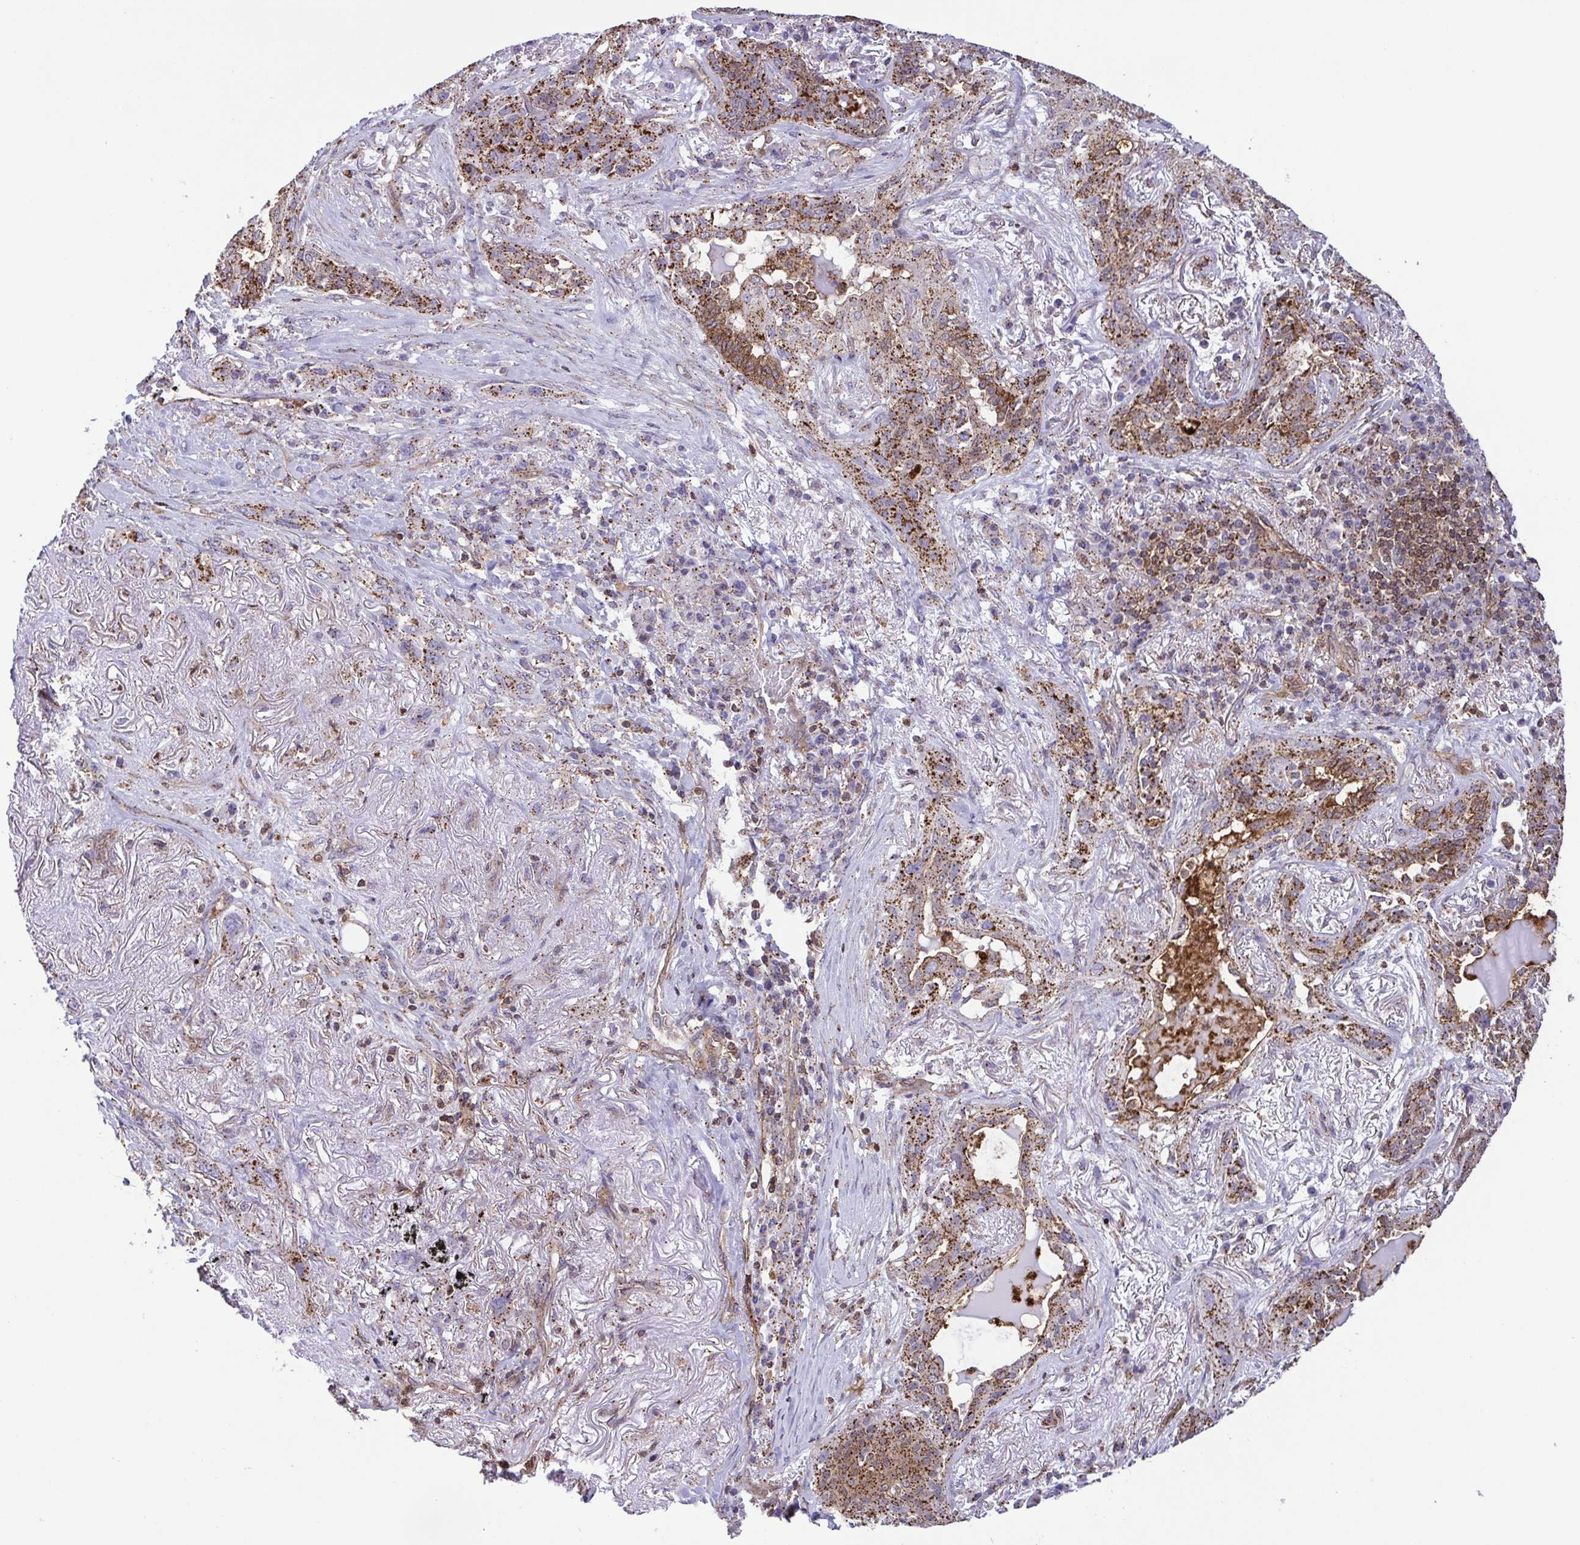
{"staining": {"intensity": "moderate", "quantity": ">75%", "location": "cytoplasmic/membranous,nuclear"}, "tissue": "lung cancer", "cell_type": "Tumor cells", "image_type": "cancer", "snomed": [{"axis": "morphology", "description": "Squamous cell carcinoma, NOS"}, {"axis": "topography", "description": "Lung"}], "caption": "Moderate cytoplasmic/membranous and nuclear staining is seen in about >75% of tumor cells in squamous cell carcinoma (lung). Using DAB (brown) and hematoxylin (blue) stains, captured at high magnification using brightfield microscopy.", "gene": "CHMP1B", "patient": {"sex": "female", "age": 70}}